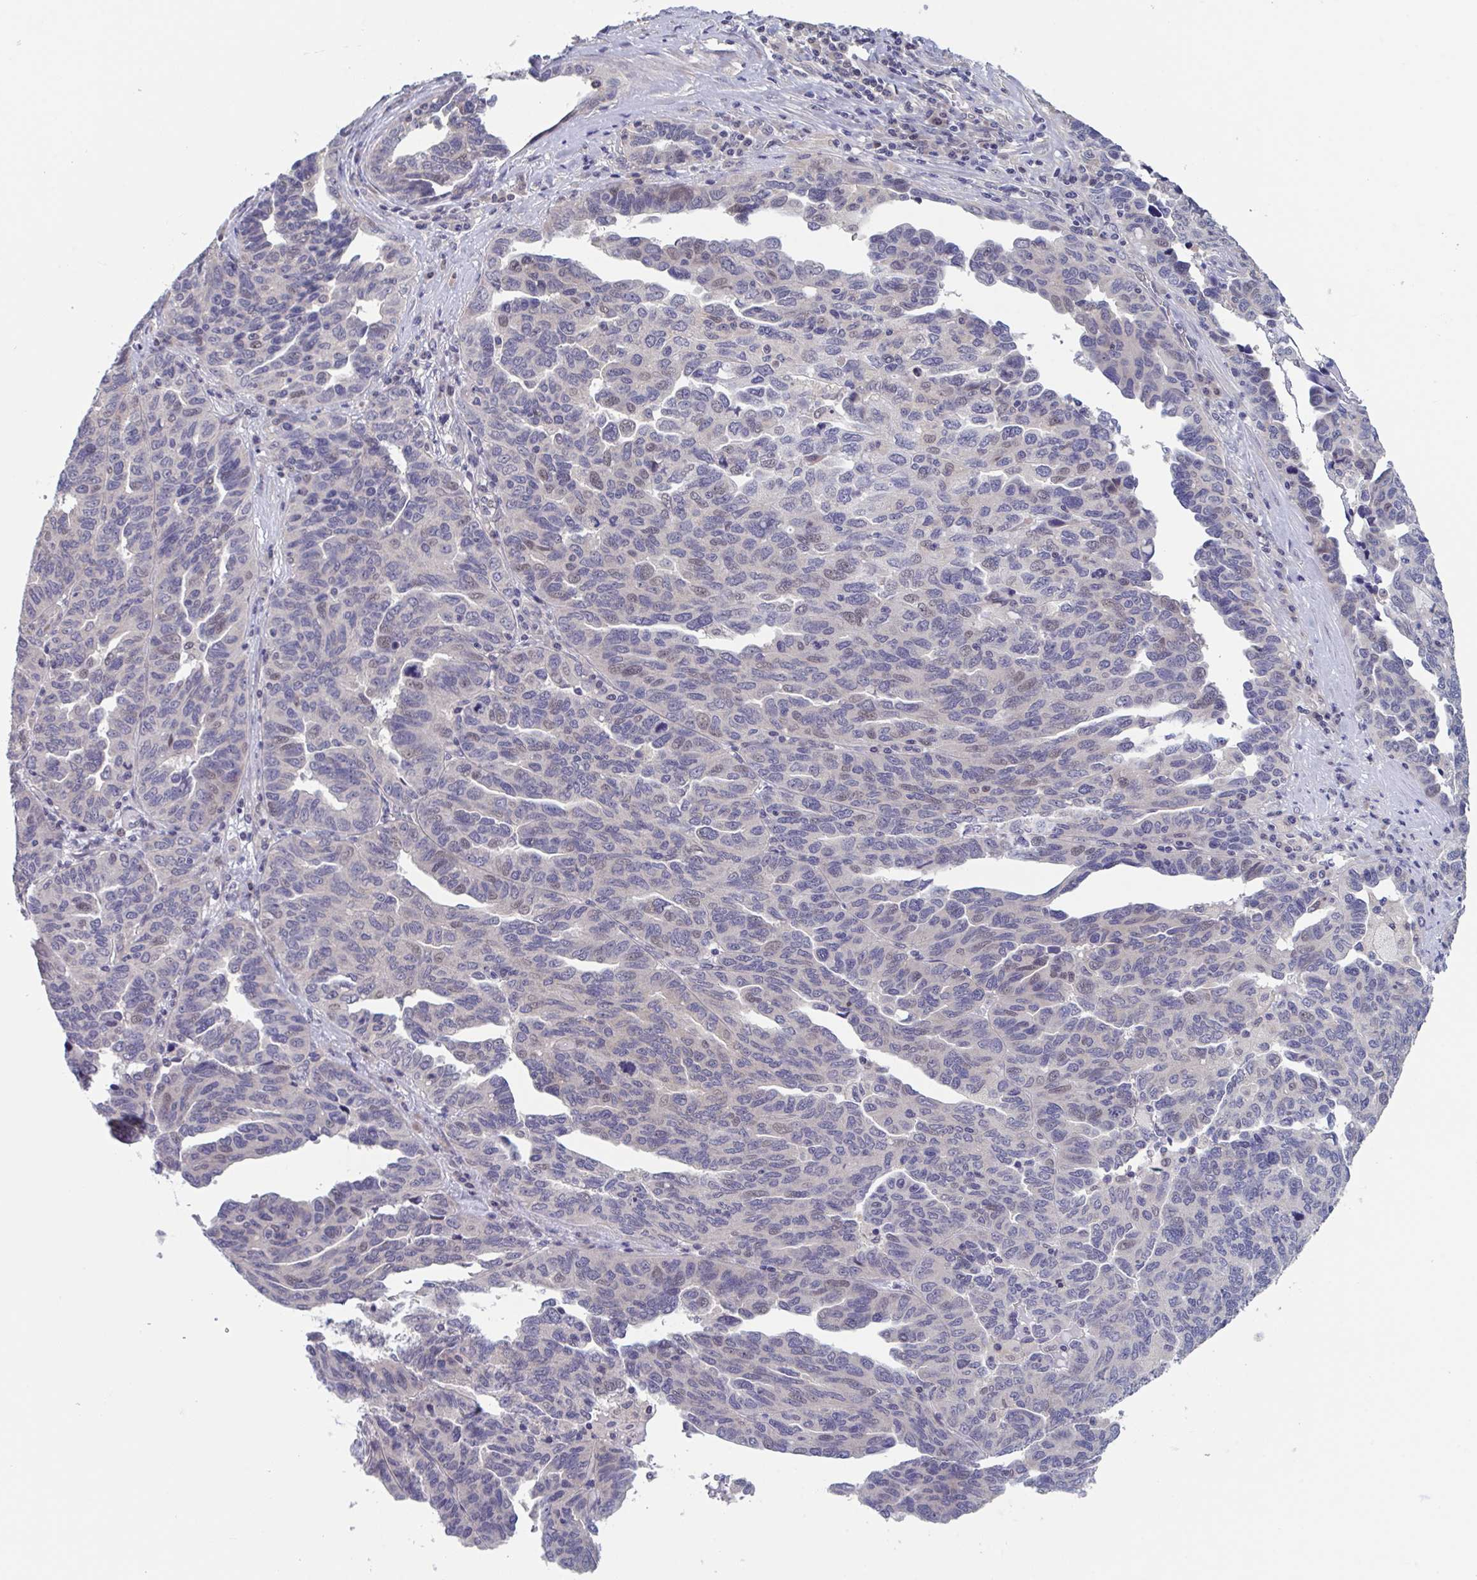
{"staining": {"intensity": "weak", "quantity": "<25%", "location": "nuclear"}, "tissue": "ovarian cancer", "cell_type": "Tumor cells", "image_type": "cancer", "snomed": [{"axis": "morphology", "description": "Cystadenocarcinoma, serous, NOS"}, {"axis": "topography", "description": "Ovary"}], "caption": "Tumor cells are negative for brown protein staining in serous cystadenocarcinoma (ovarian).", "gene": "RIOK1", "patient": {"sex": "female", "age": 64}}